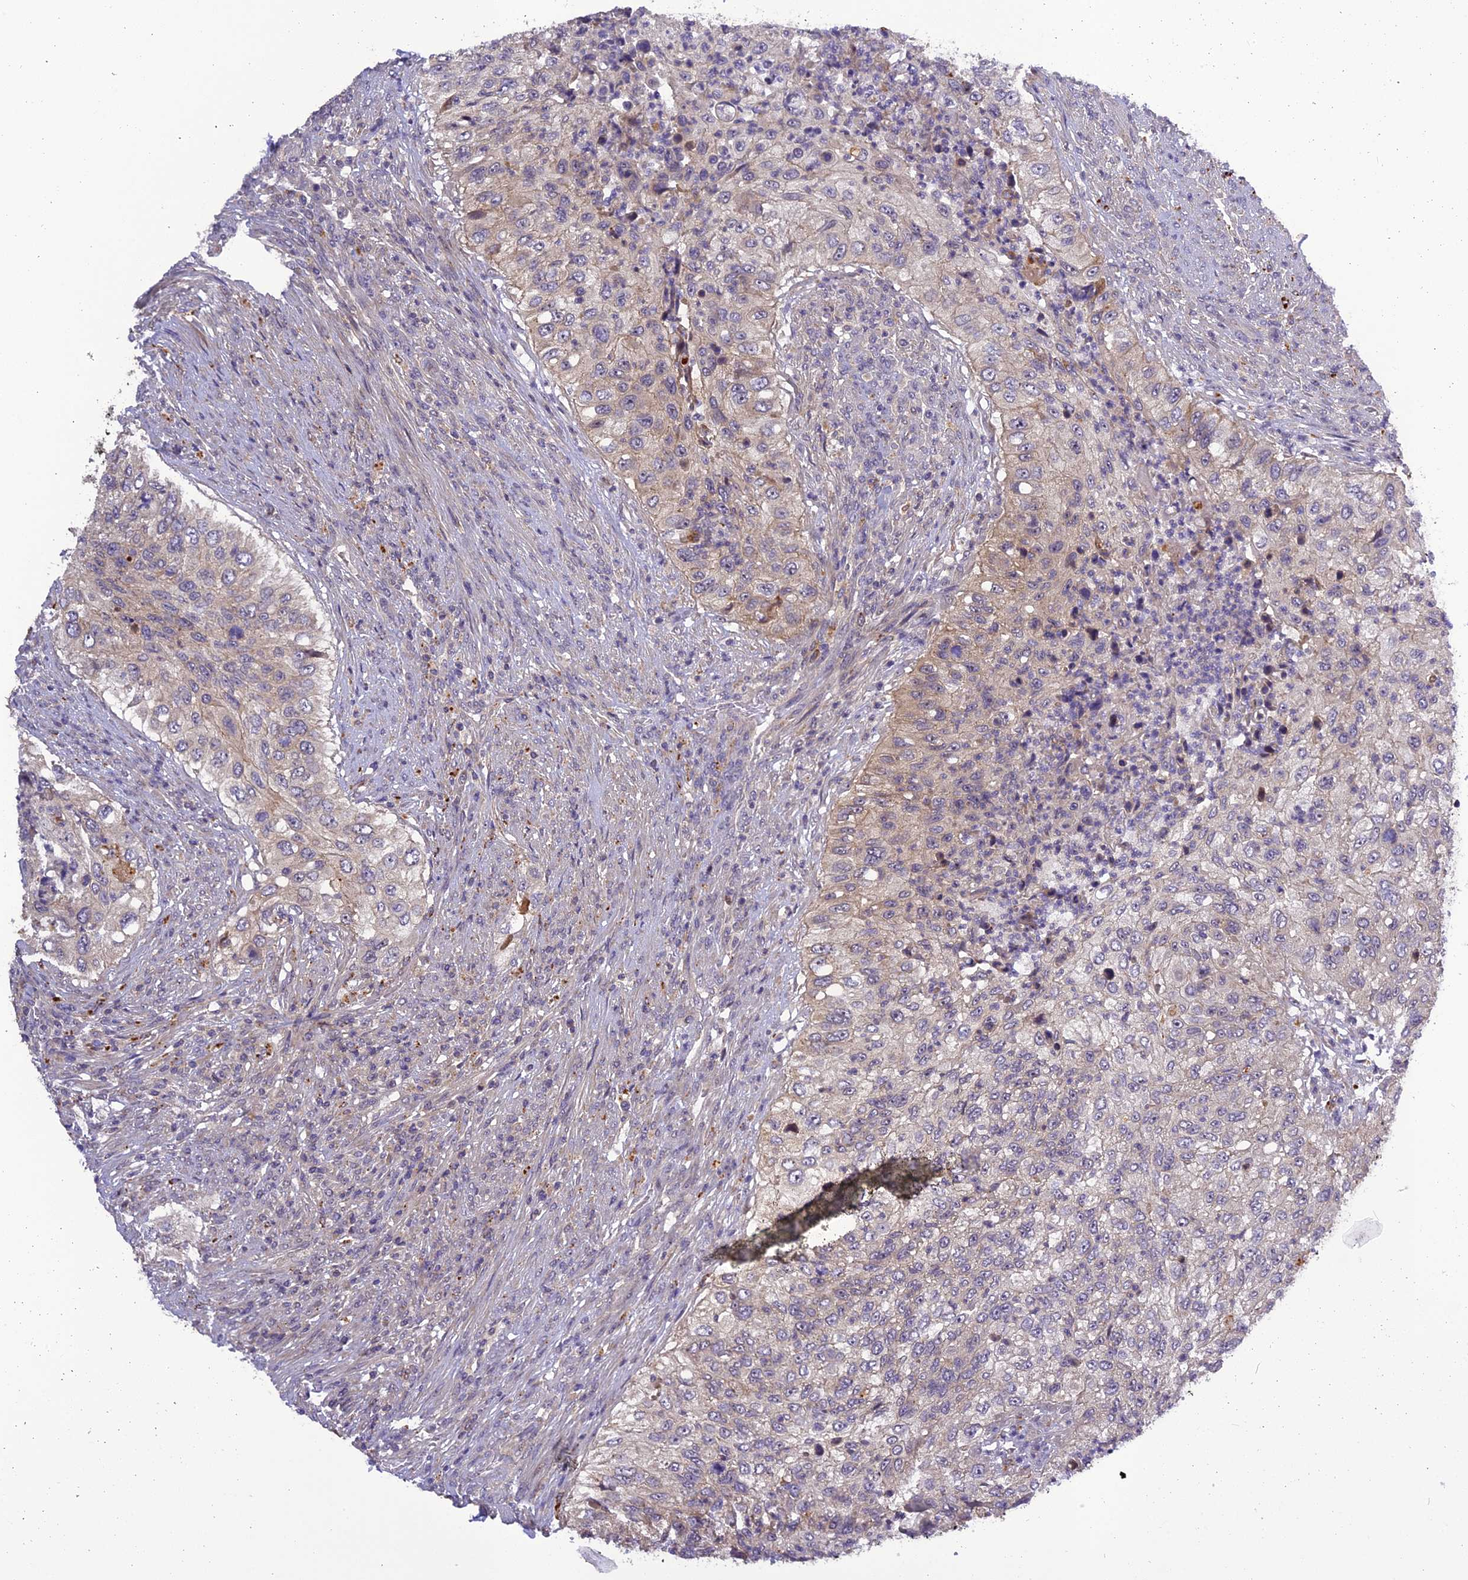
{"staining": {"intensity": "negative", "quantity": "none", "location": "none"}, "tissue": "urothelial cancer", "cell_type": "Tumor cells", "image_type": "cancer", "snomed": [{"axis": "morphology", "description": "Urothelial carcinoma, High grade"}, {"axis": "topography", "description": "Urinary bladder"}], "caption": "Protein analysis of urothelial cancer displays no significant staining in tumor cells.", "gene": "FNIP2", "patient": {"sex": "female", "age": 60}}